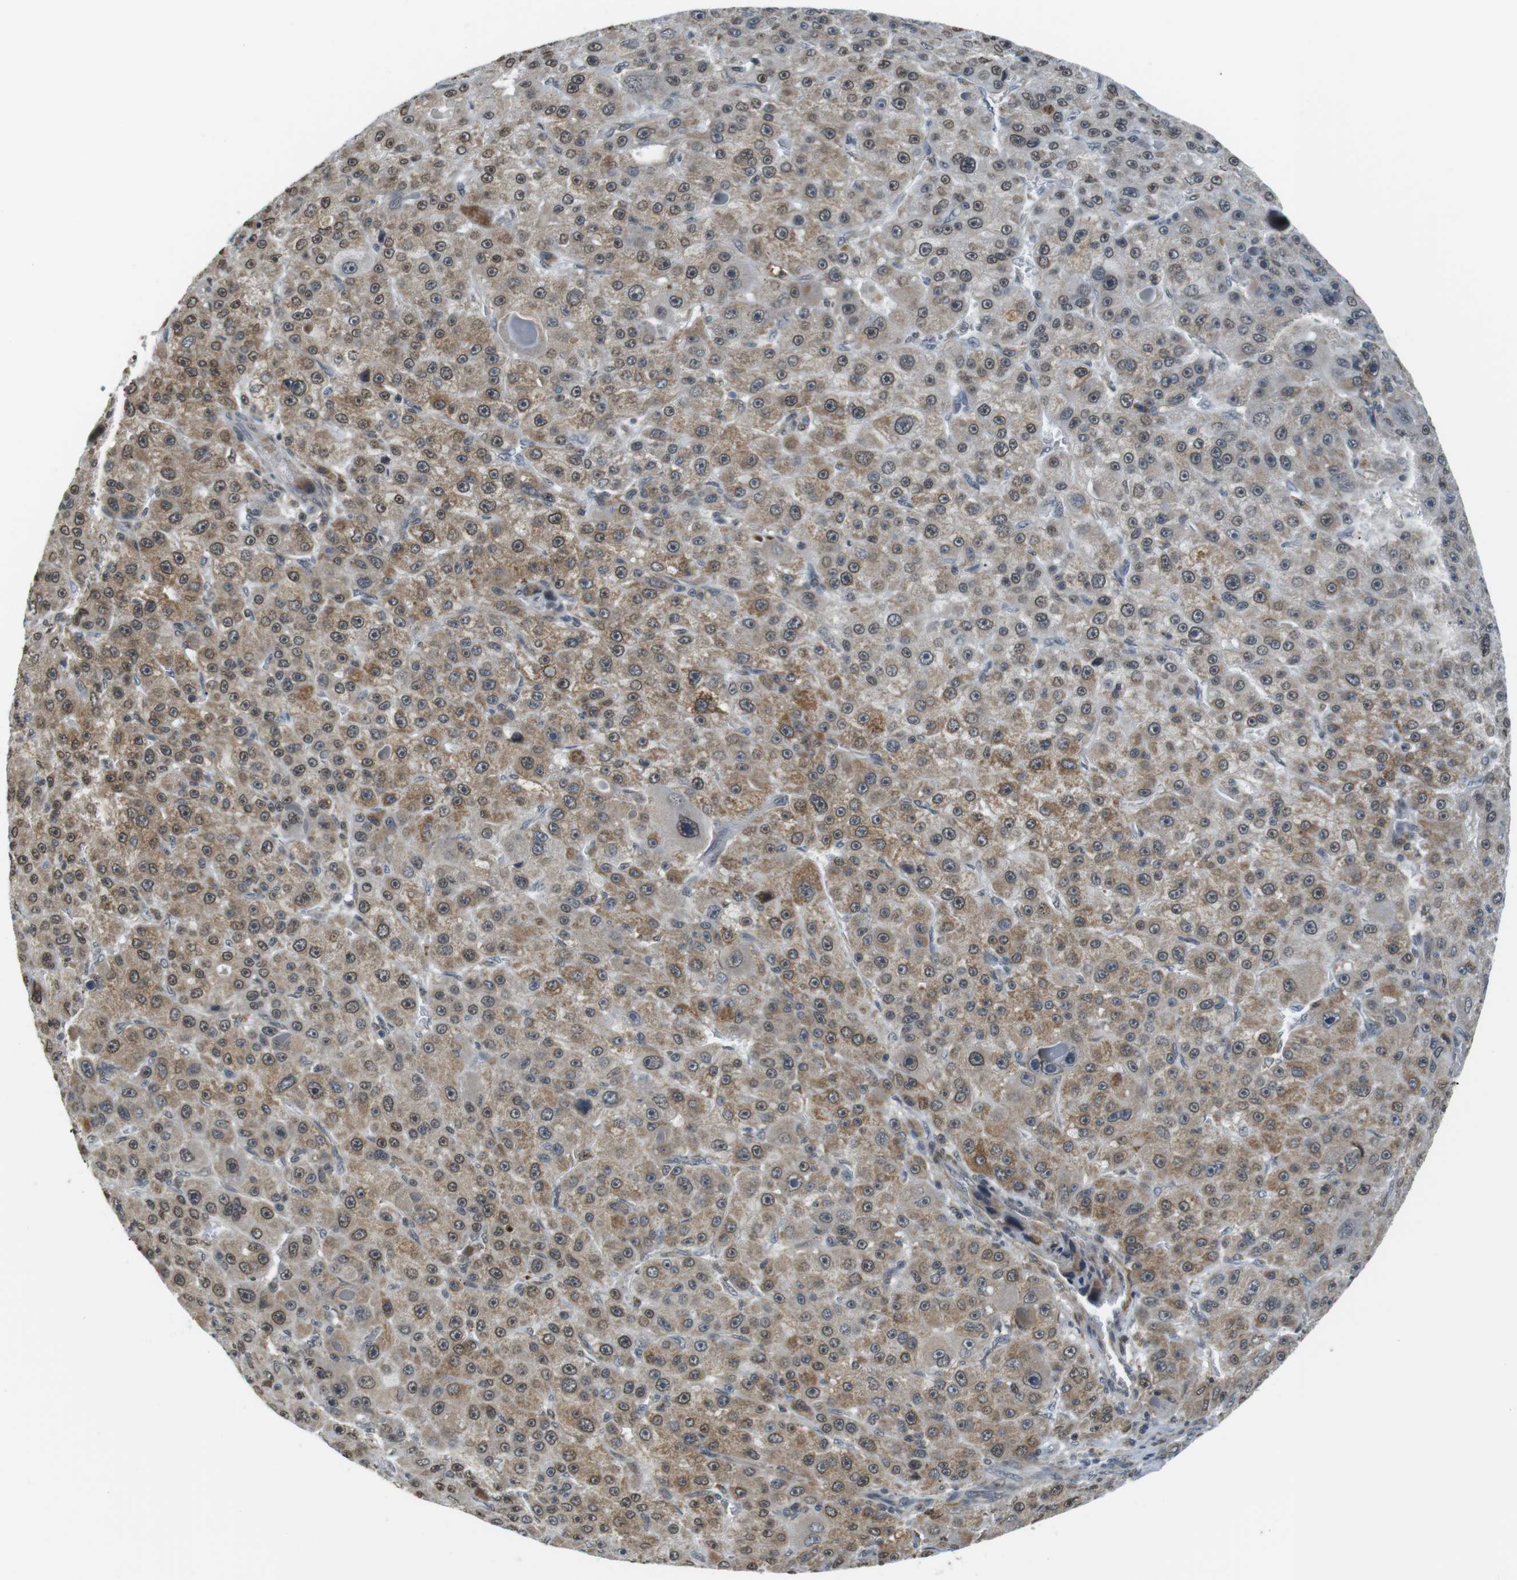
{"staining": {"intensity": "weak", "quantity": ">75%", "location": "cytoplasmic/membranous,nuclear"}, "tissue": "liver cancer", "cell_type": "Tumor cells", "image_type": "cancer", "snomed": [{"axis": "morphology", "description": "Carcinoma, Hepatocellular, NOS"}, {"axis": "topography", "description": "Liver"}], "caption": "A histopathology image showing weak cytoplasmic/membranous and nuclear staining in approximately >75% of tumor cells in liver hepatocellular carcinoma, as visualized by brown immunohistochemical staining.", "gene": "USP7", "patient": {"sex": "male", "age": 76}}